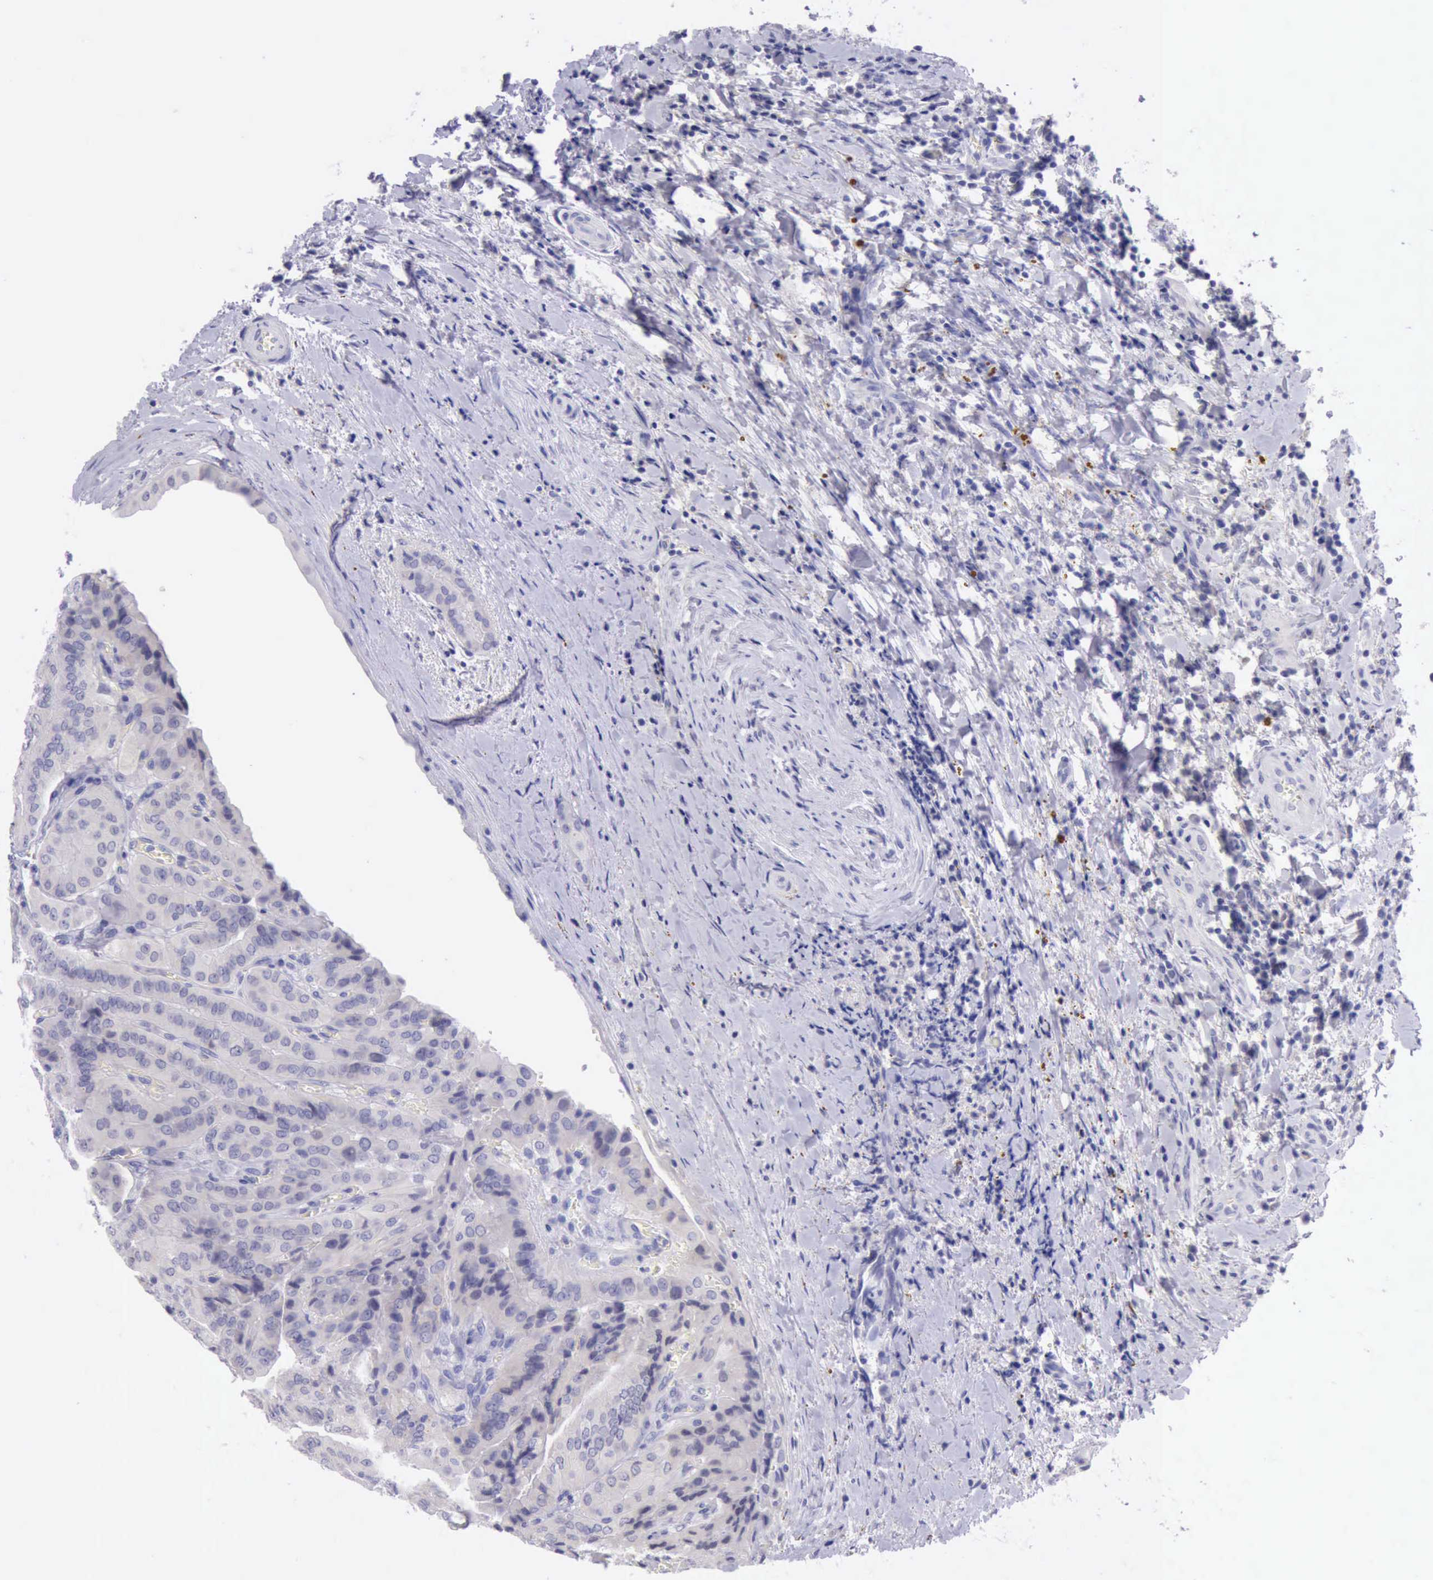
{"staining": {"intensity": "negative", "quantity": "none", "location": "none"}, "tissue": "thyroid cancer", "cell_type": "Tumor cells", "image_type": "cancer", "snomed": [{"axis": "morphology", "description": "Papillary adenocarcinoma, NOS"}, {"axis": "topography", "description": "Thyroid gland"}], "caption": "The immunohistochemistry photomicrograph has no significant staining in tumor cells of thyroid cancer tissue. The staining was performed using DAB to visualize the protein expression in brown, while the nuclei were stained in blue with hematoxylin (Magnification: 20x).", "gene": "LRFN5", "patient": {"sex": "female", "age": 71}}